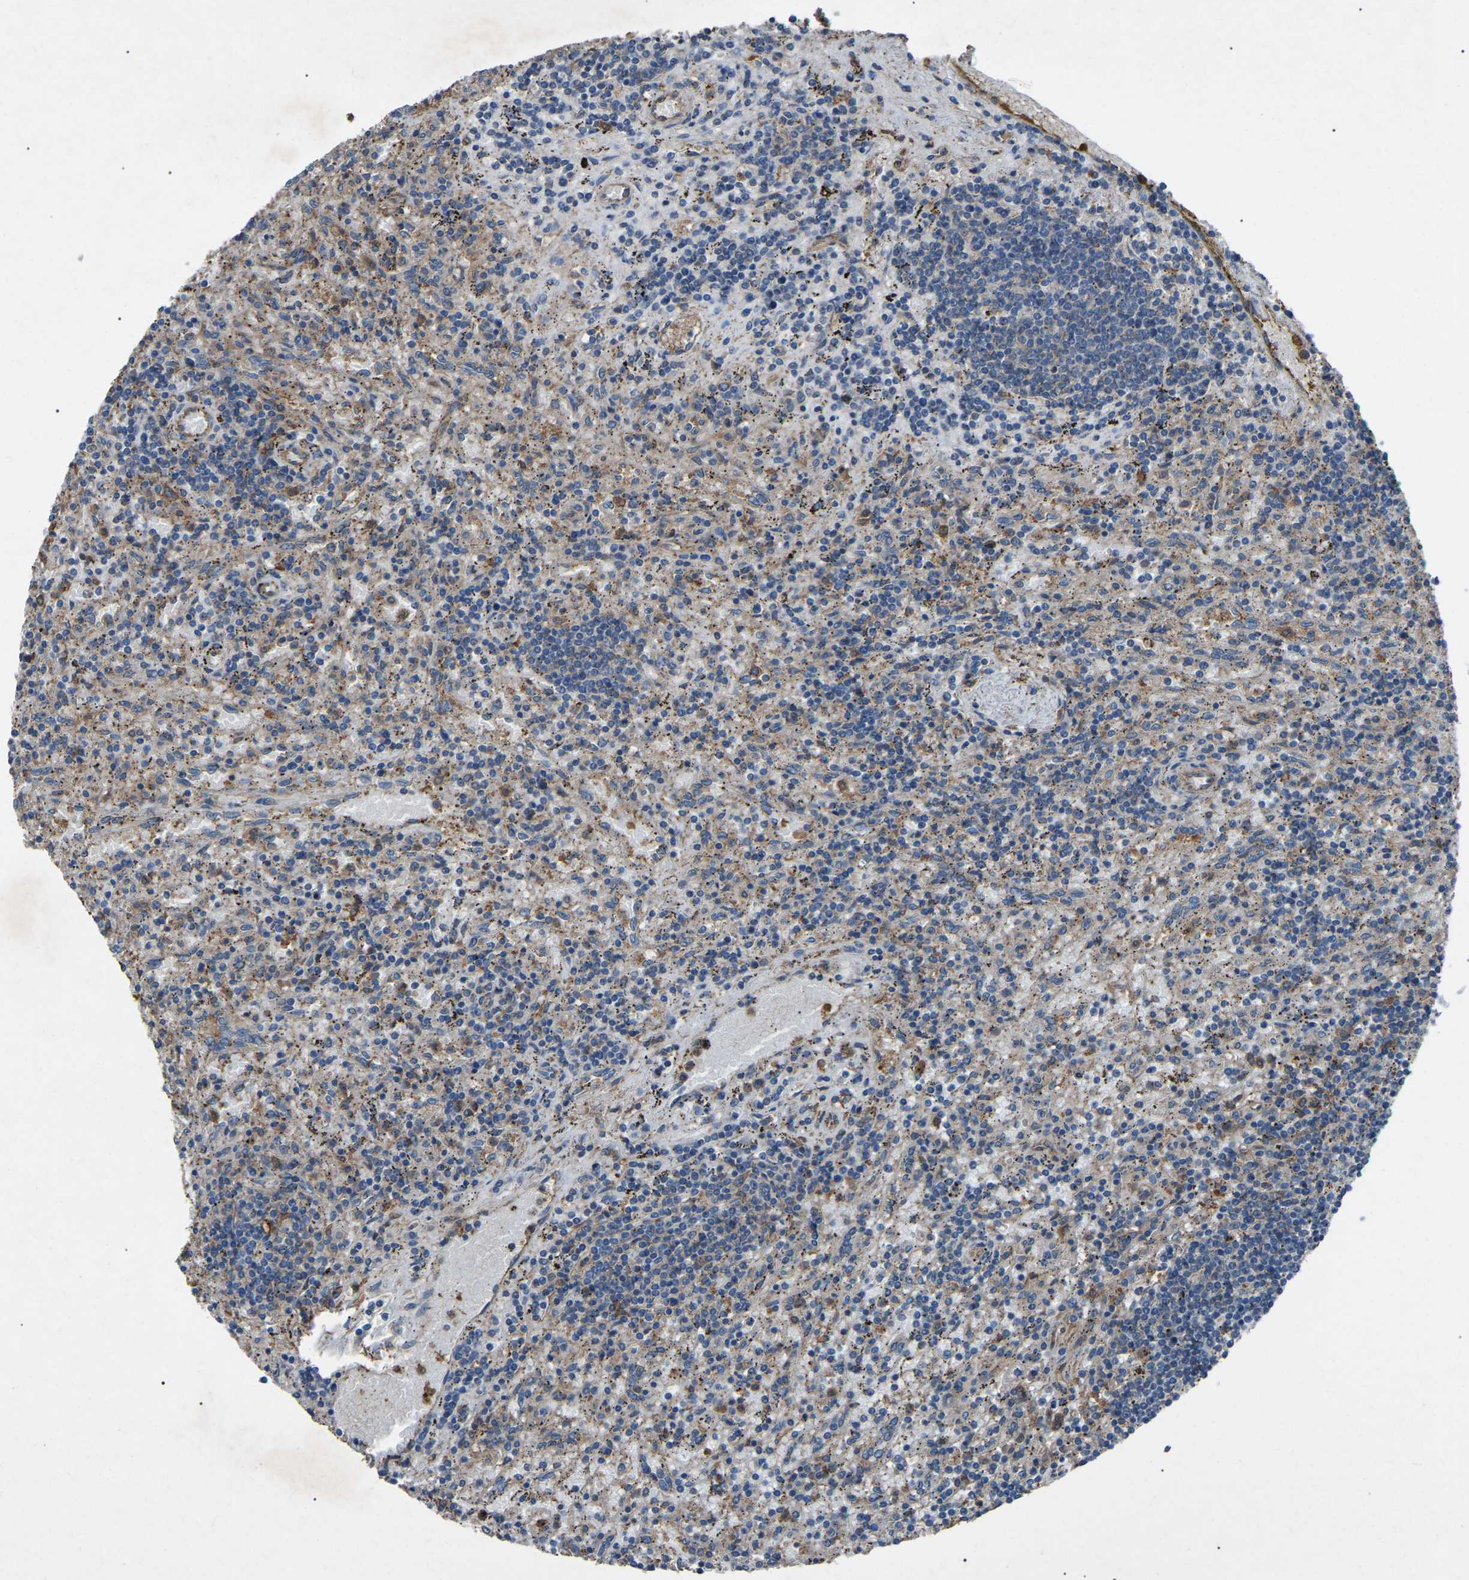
{"staining": {"intensity": "moderate", "quantity": "25%-75%", "location": "cytoplasmic/membranous"}, "tissue": "lymphoma", "cell_type": "Tumor cells", "image_type": "cancer", "snomed": [{"axis": "morphology", "description": "Malignant lymphoma, non-Hodgkin's type, Low grade"}, {"axis": "topography", "description": "Spleen"}], "caption": "Immunohistochemical staining of human malignant lymphoma, non-Hodgkin's type (low-grade) shows medium levels of moderate cytoplasmic/membranous staining in about 25%-75% of tumor cells. (brown staining indicates protein expression, while blue staining denotes nuclei).", "gene": "AIMP1", "patient": {"sex": "male", "age": 76}}